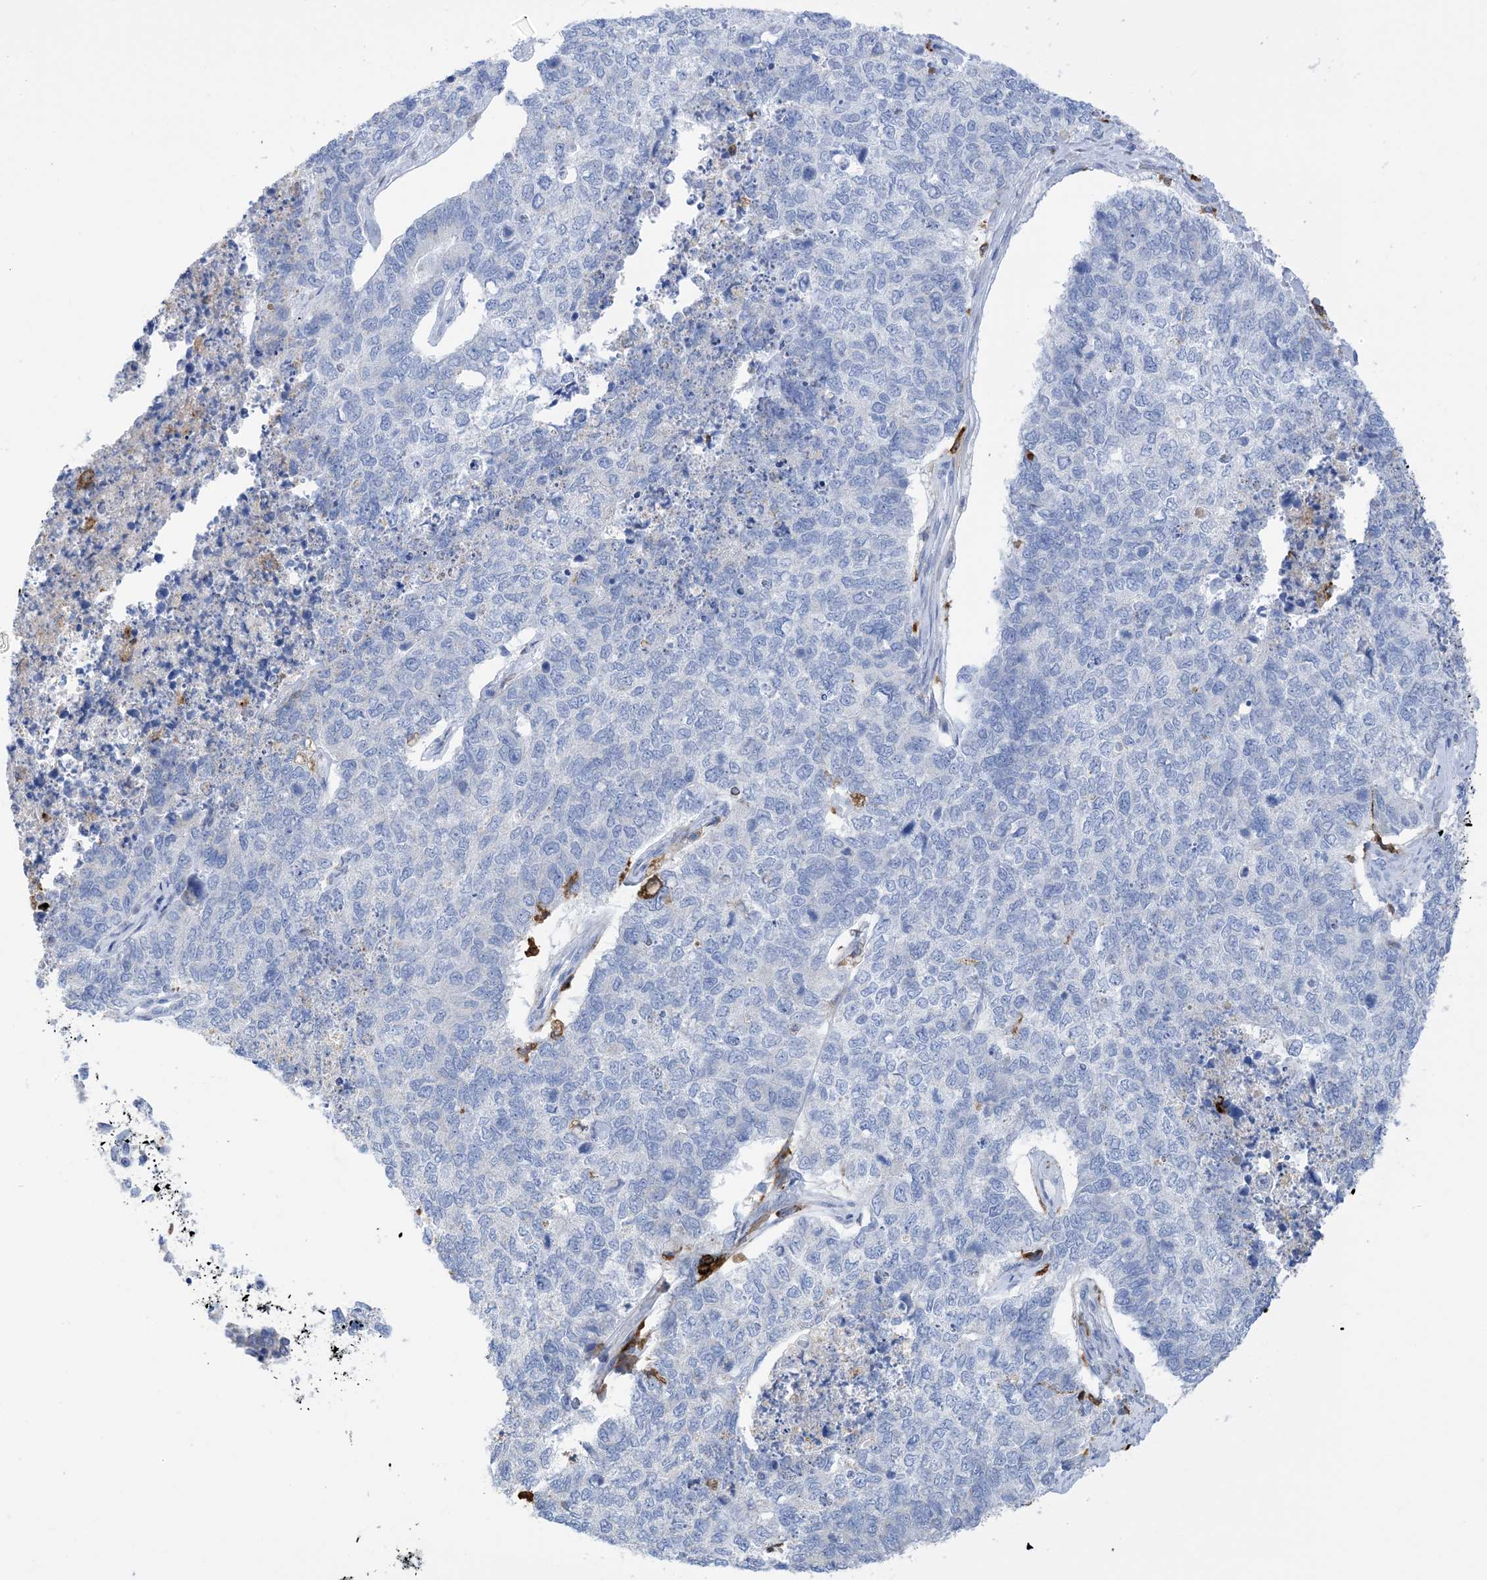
{"staining": {"intensity": "negative", "quantity": "none", "location": "none"}, "tissue": "cervical cancer", "cell_type": "Tumor cells", "image_type": "cancer", "snomed": [{"axis": "morphology", "description": "Squamous cell carcinoma, NOS"}, {"axis": "topography", "description": "Cervix"}], "caption": "High power microscopy photomicrograph of an IHC histopathology image of cervical squamous cell carcinoma, revealing no significant positivity in tumor cells.", "gene": "DPH3", "patient": {"sex": "female", "age": 63}}